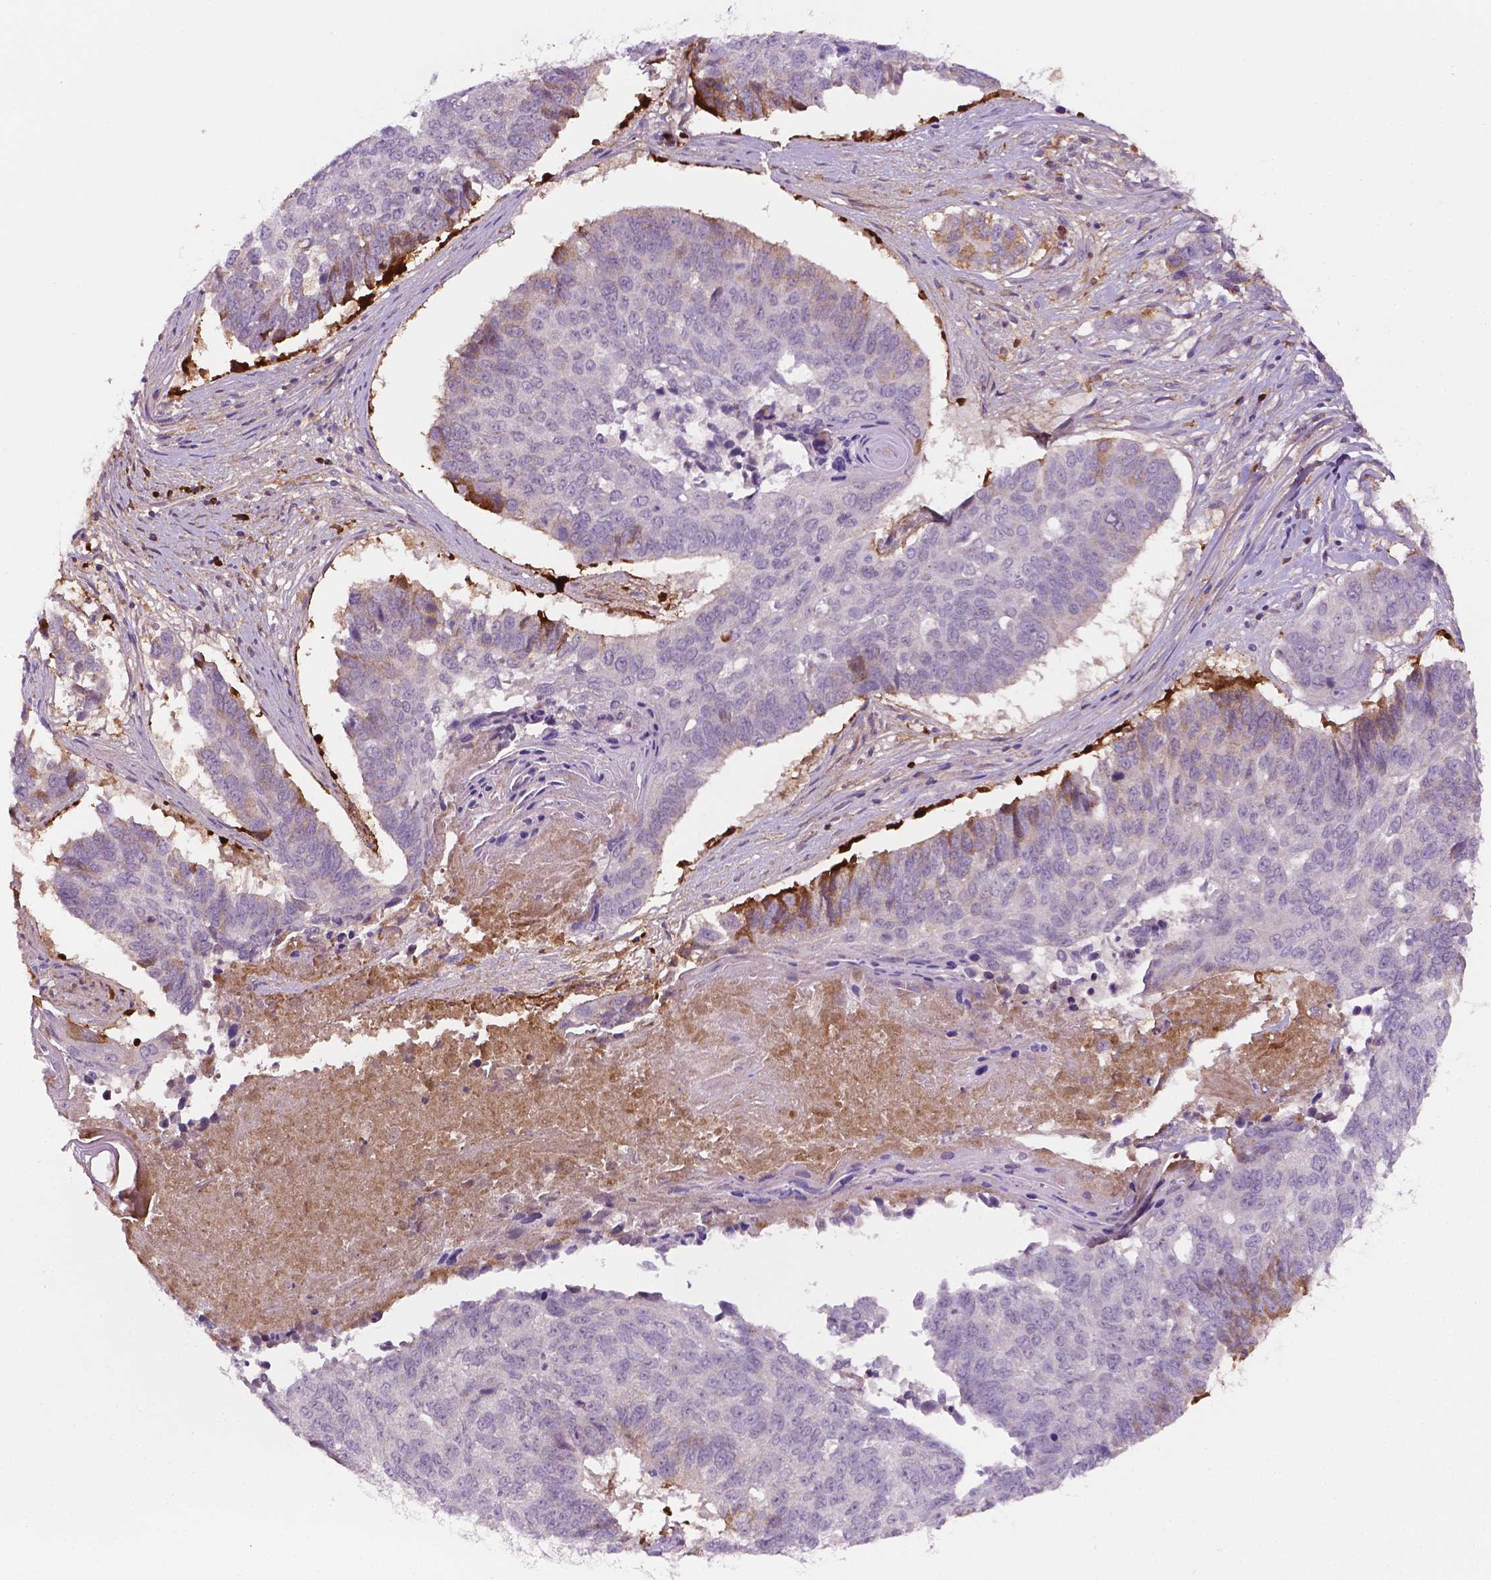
{"staining": {"intensity": "weak", "quantity": "<25%", "location": "cytoplasmic/membranous"}, "tissue": "lung cancer", "cell_type": "Tumor cells", "image_type": "cancer", "snomed": [{"axis": "morphology", "description": "Squamous cell carcinoma, NOS"}, {"axis": "topography", "description": "Lung"}], "caption": "Tumor cells show no significant staining in squamous cell carcinoma (lung). (Brightfield microscopy of DAB (3,3'-diaminobenzidine) immunohistochemistry at high magnification).", "gene": "FBLN1", "patient": {"sex": "male", "age": 73}}